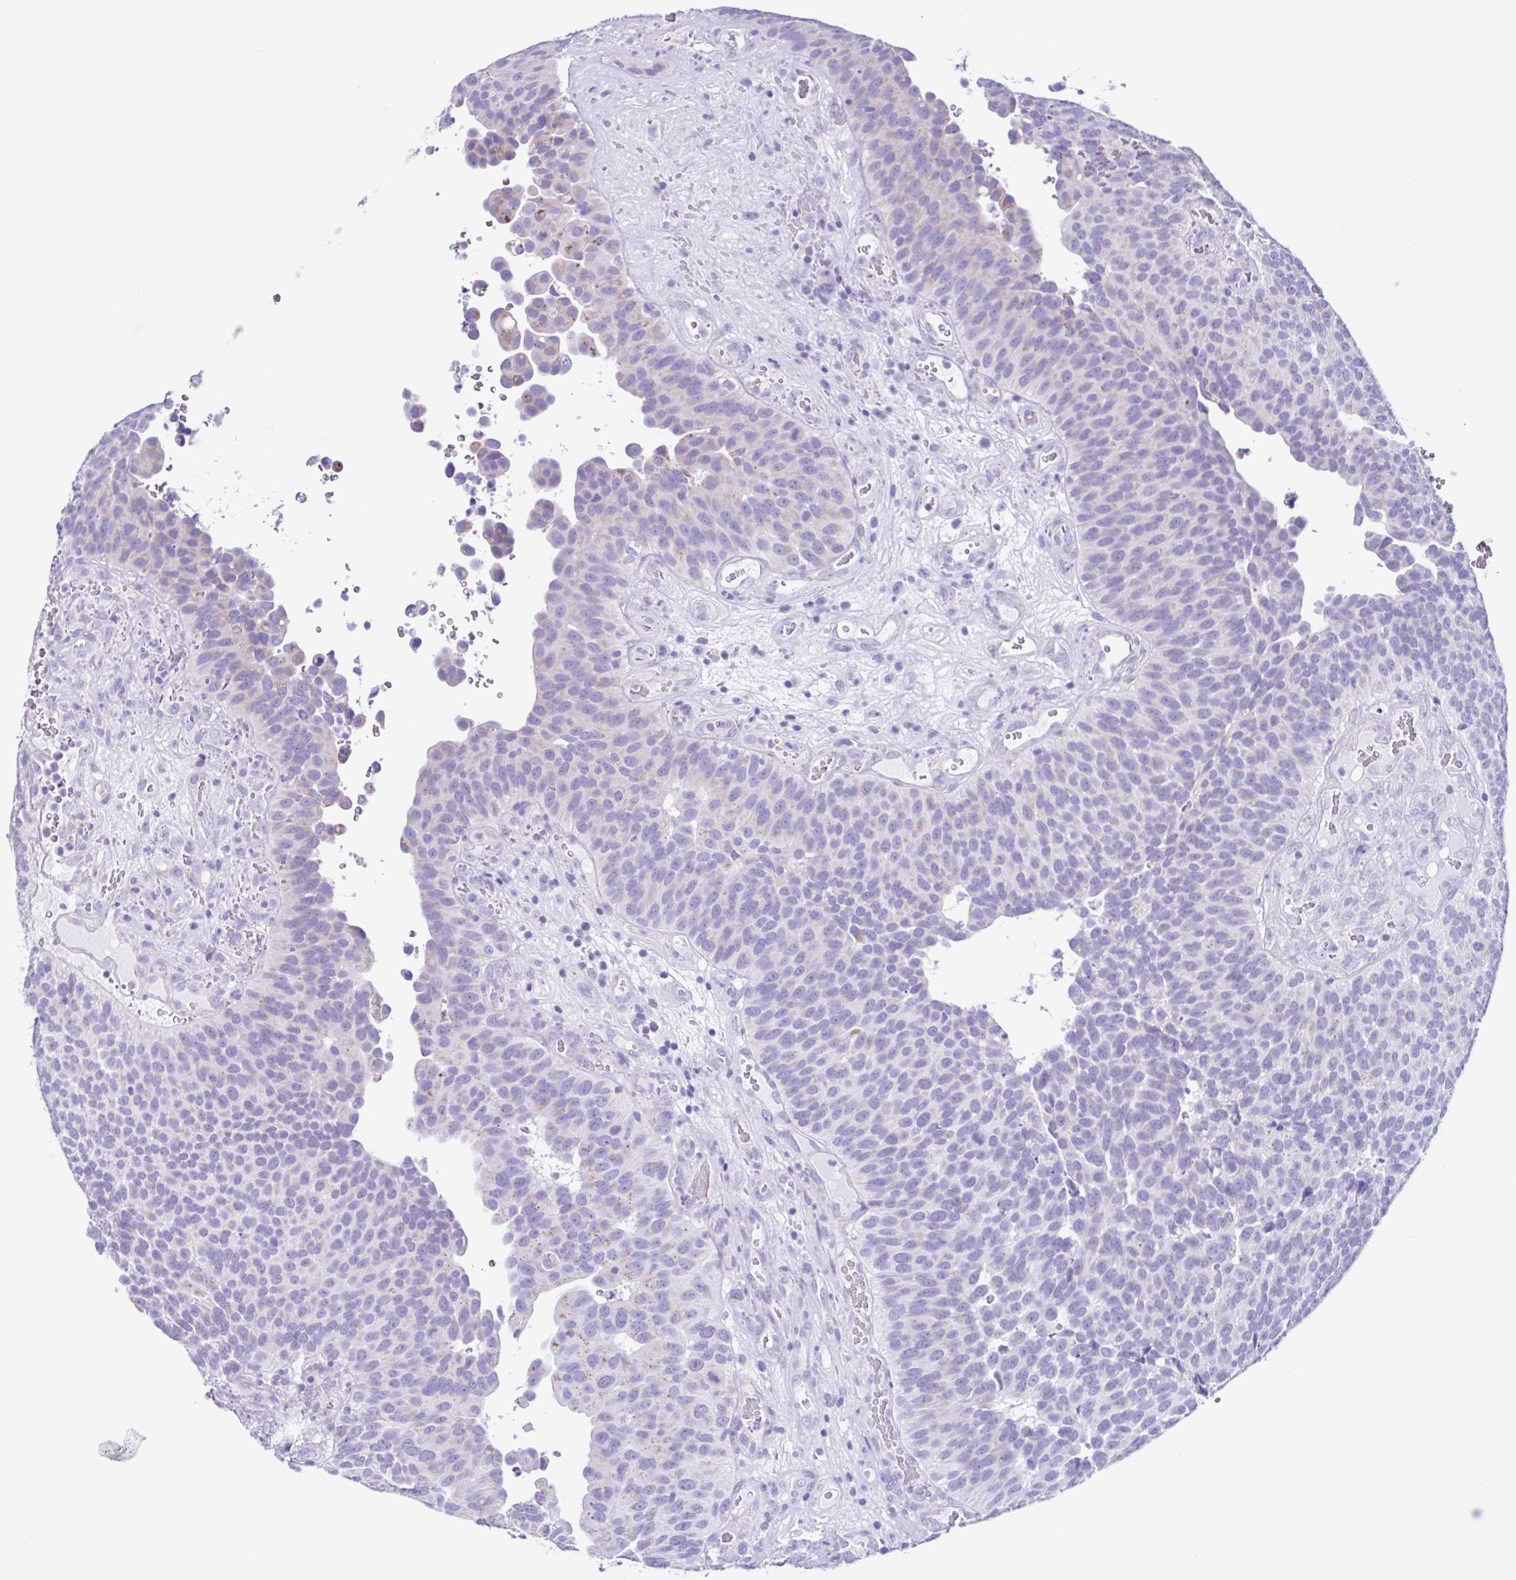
{"staining": {"intensity": "weak", "quantity": "<25%", "location": "cytoplasmic/membranous"}, "tissue": "urothelial cancer", "cell_type": "Tumor cells", "image_type": "cancer", "snomed": [{"axis": "morphology", "description": "Urothelial carcinoma, Low grade"}, {"axis": "topography", "description": "Urinary bladder"}], "caption": "IHC image of urothelial cancer stained for a protein (brown), which shows no expression in tumor cells.", "gene": "ACTRT3", "patient": {"sex": "male", "age": 76}}